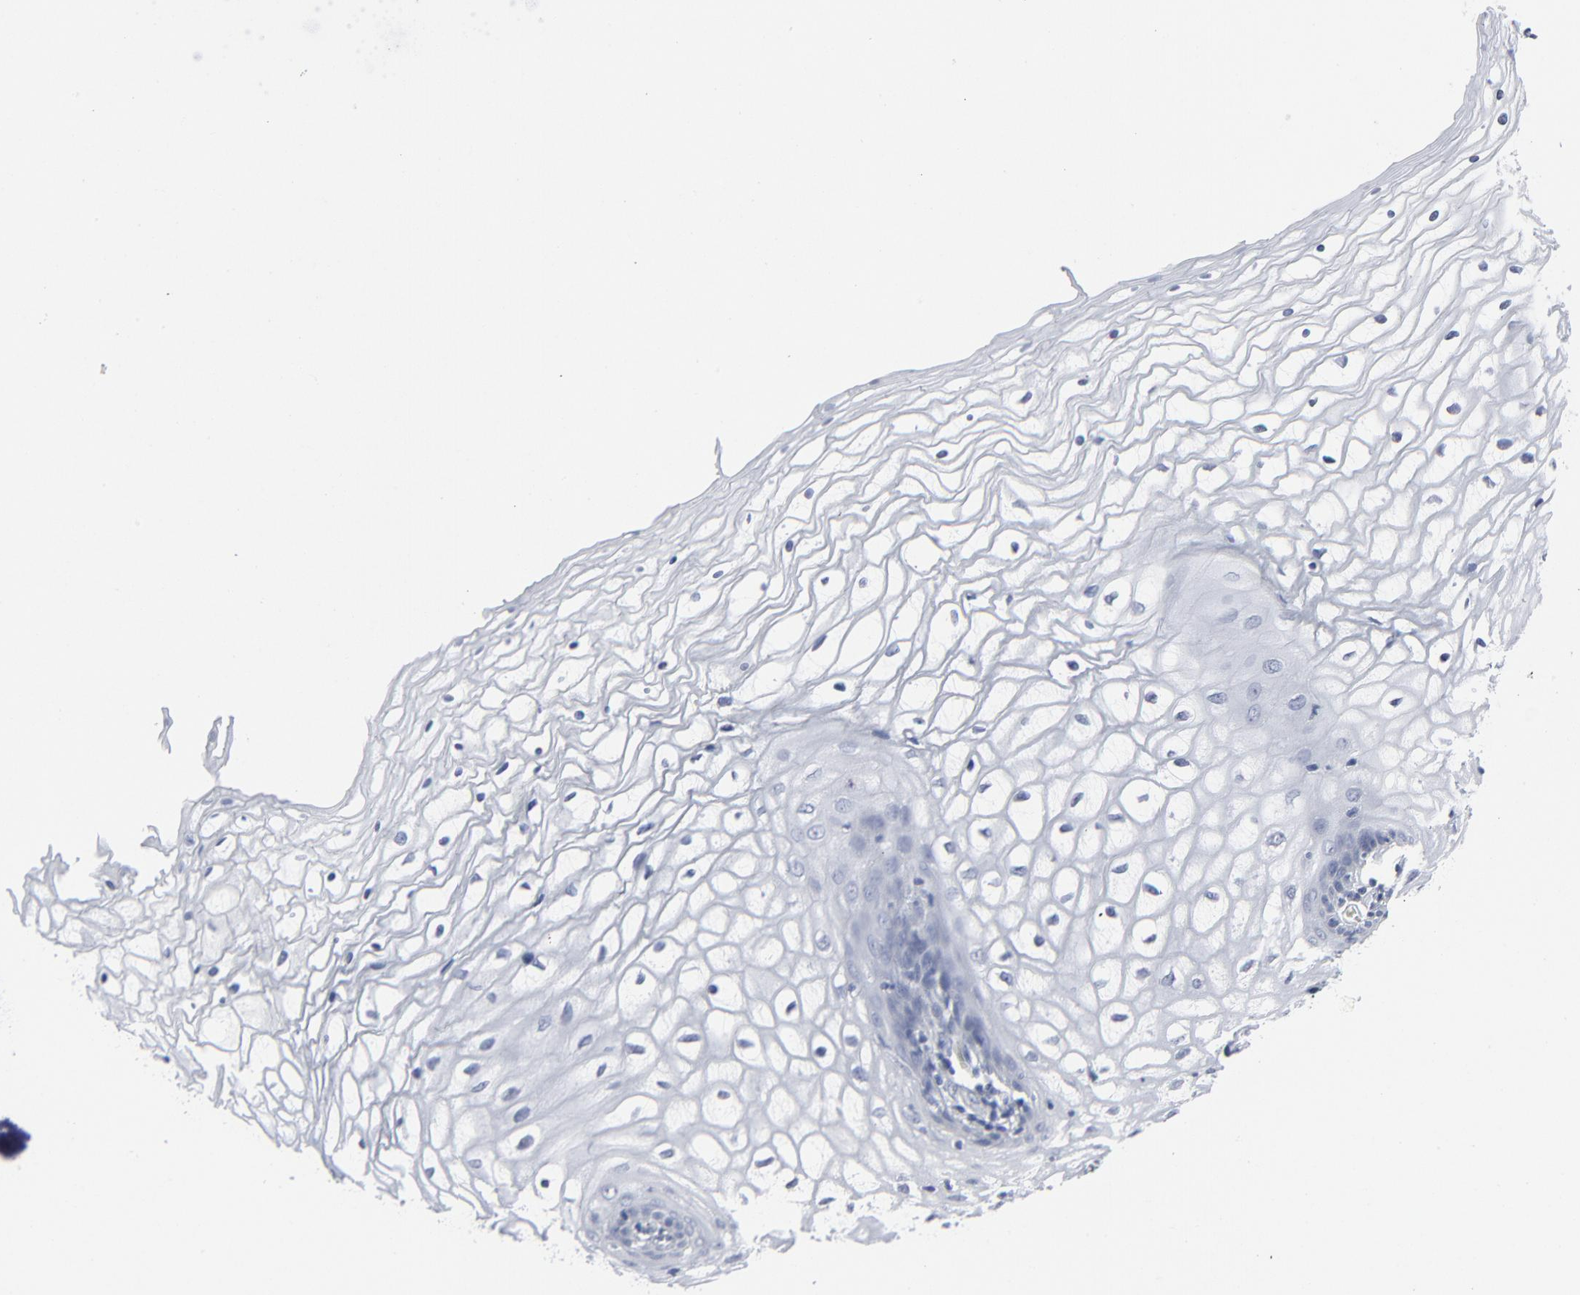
{"staining": {"intensity": "negative", "quantity": "none", "location": "none"}, "tissue": "vagina", "cell_type": "Squamous epithelial cells", "image_type": "normal", "snomed": [{"axis": "morphology", "description": "Normal tissue, NOS"}, {"axis": "topography", "description": "Vagina"}], "caption": "IHC histopathology image of benign vagina stained for a protein (brown), which exhibits no staining in squamous epithelial cells.", "gene": "PAGE1", "patient": {"sex": "female", "age": 34}}